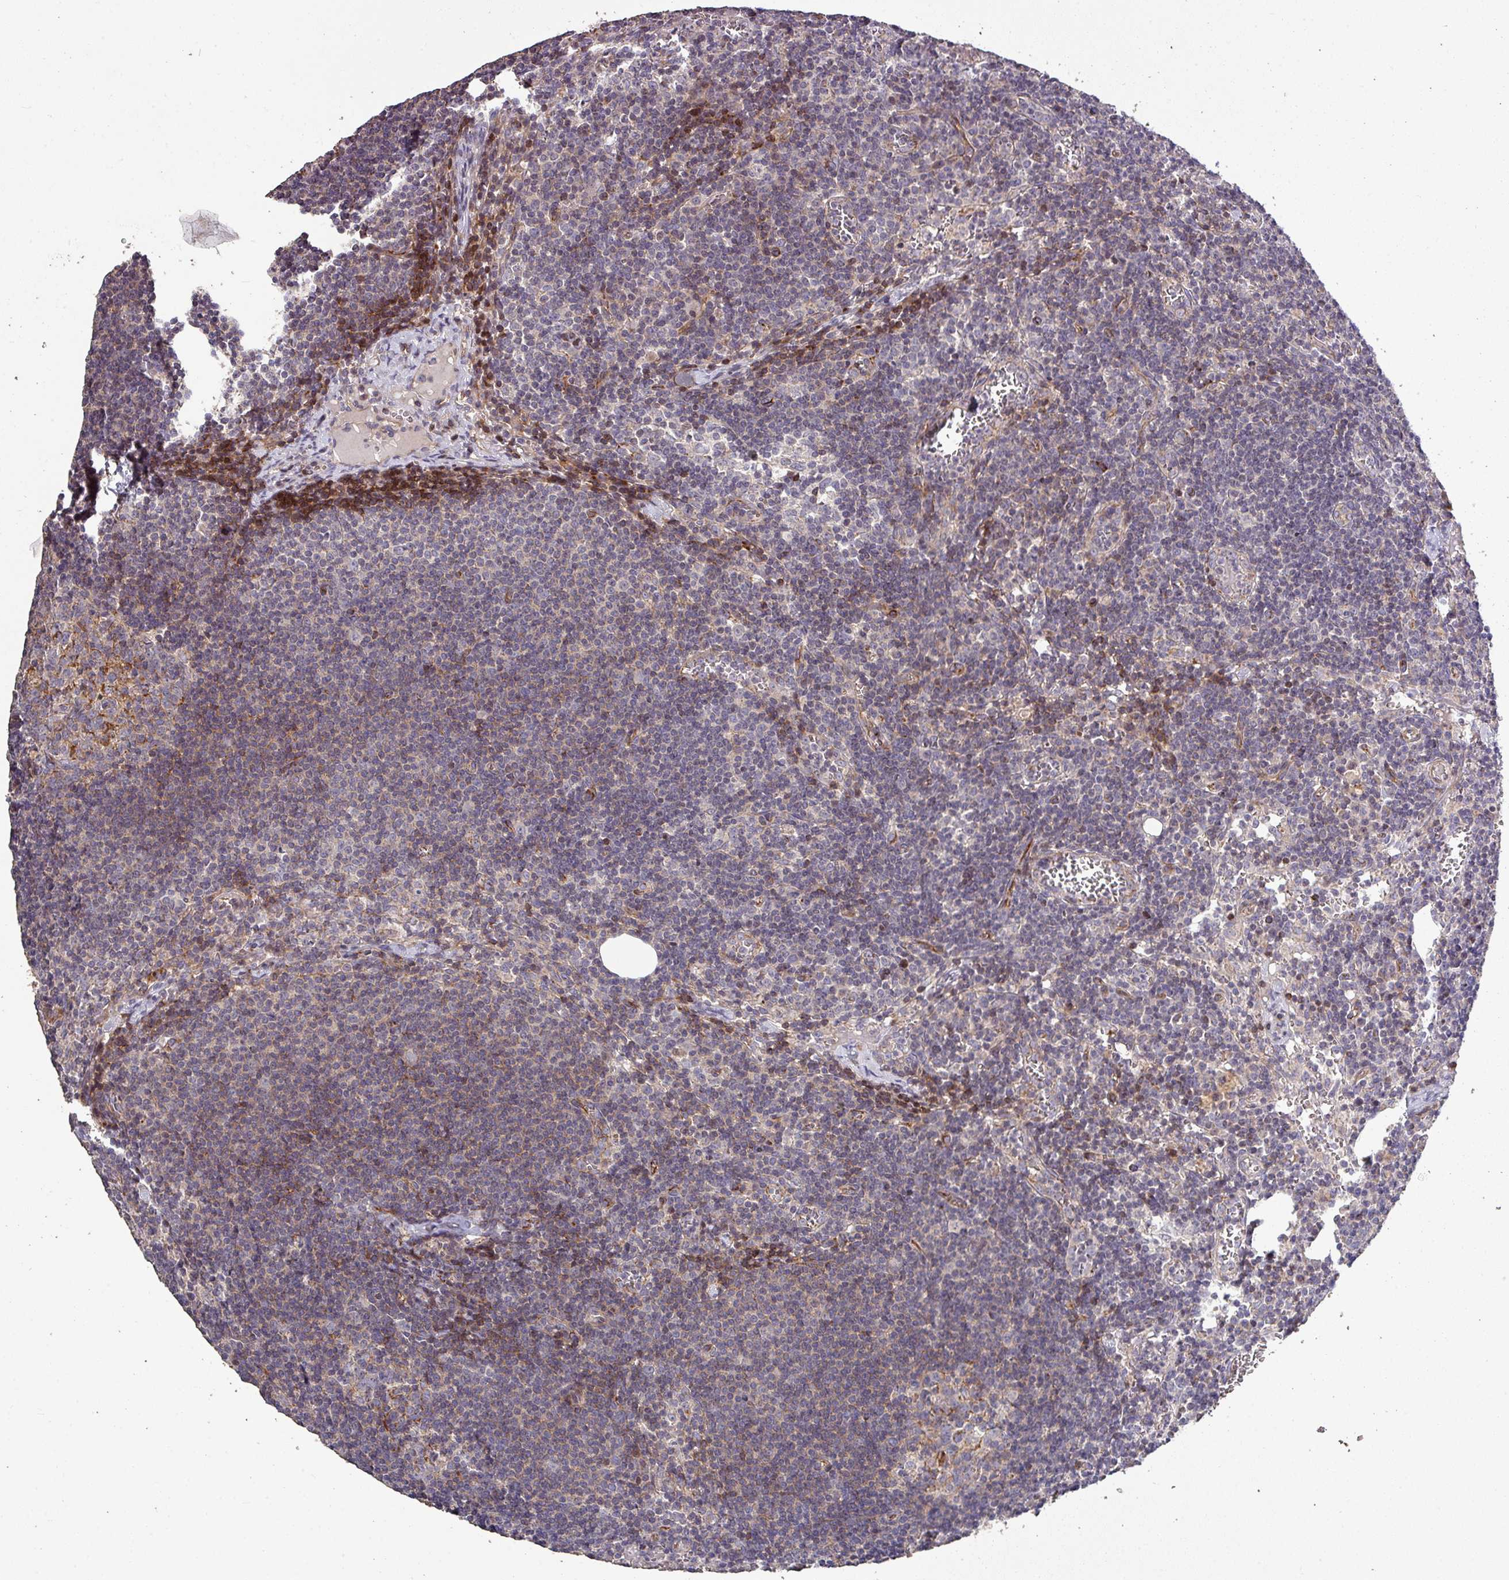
{"staining": {"intensity": "moderate", "quantity": "<25%", "location": "cytoplasmic/membranous"}, "tissue": "lymph node", "cell_type": "Germinal center cells", "image_type": "normal", "snomed": [{"axis": "morphology", "description": "Normal tissue, NOS"}, {"axis": "topography", "description": "Lymph node"}], "caption": "Protein analysis of benign lymph node shows moderate cytoplasmic/membranous staining in about <25% of germinal center cells.", "gene": "RPL23A", "patient": {"sex": "female", "age": 27}}